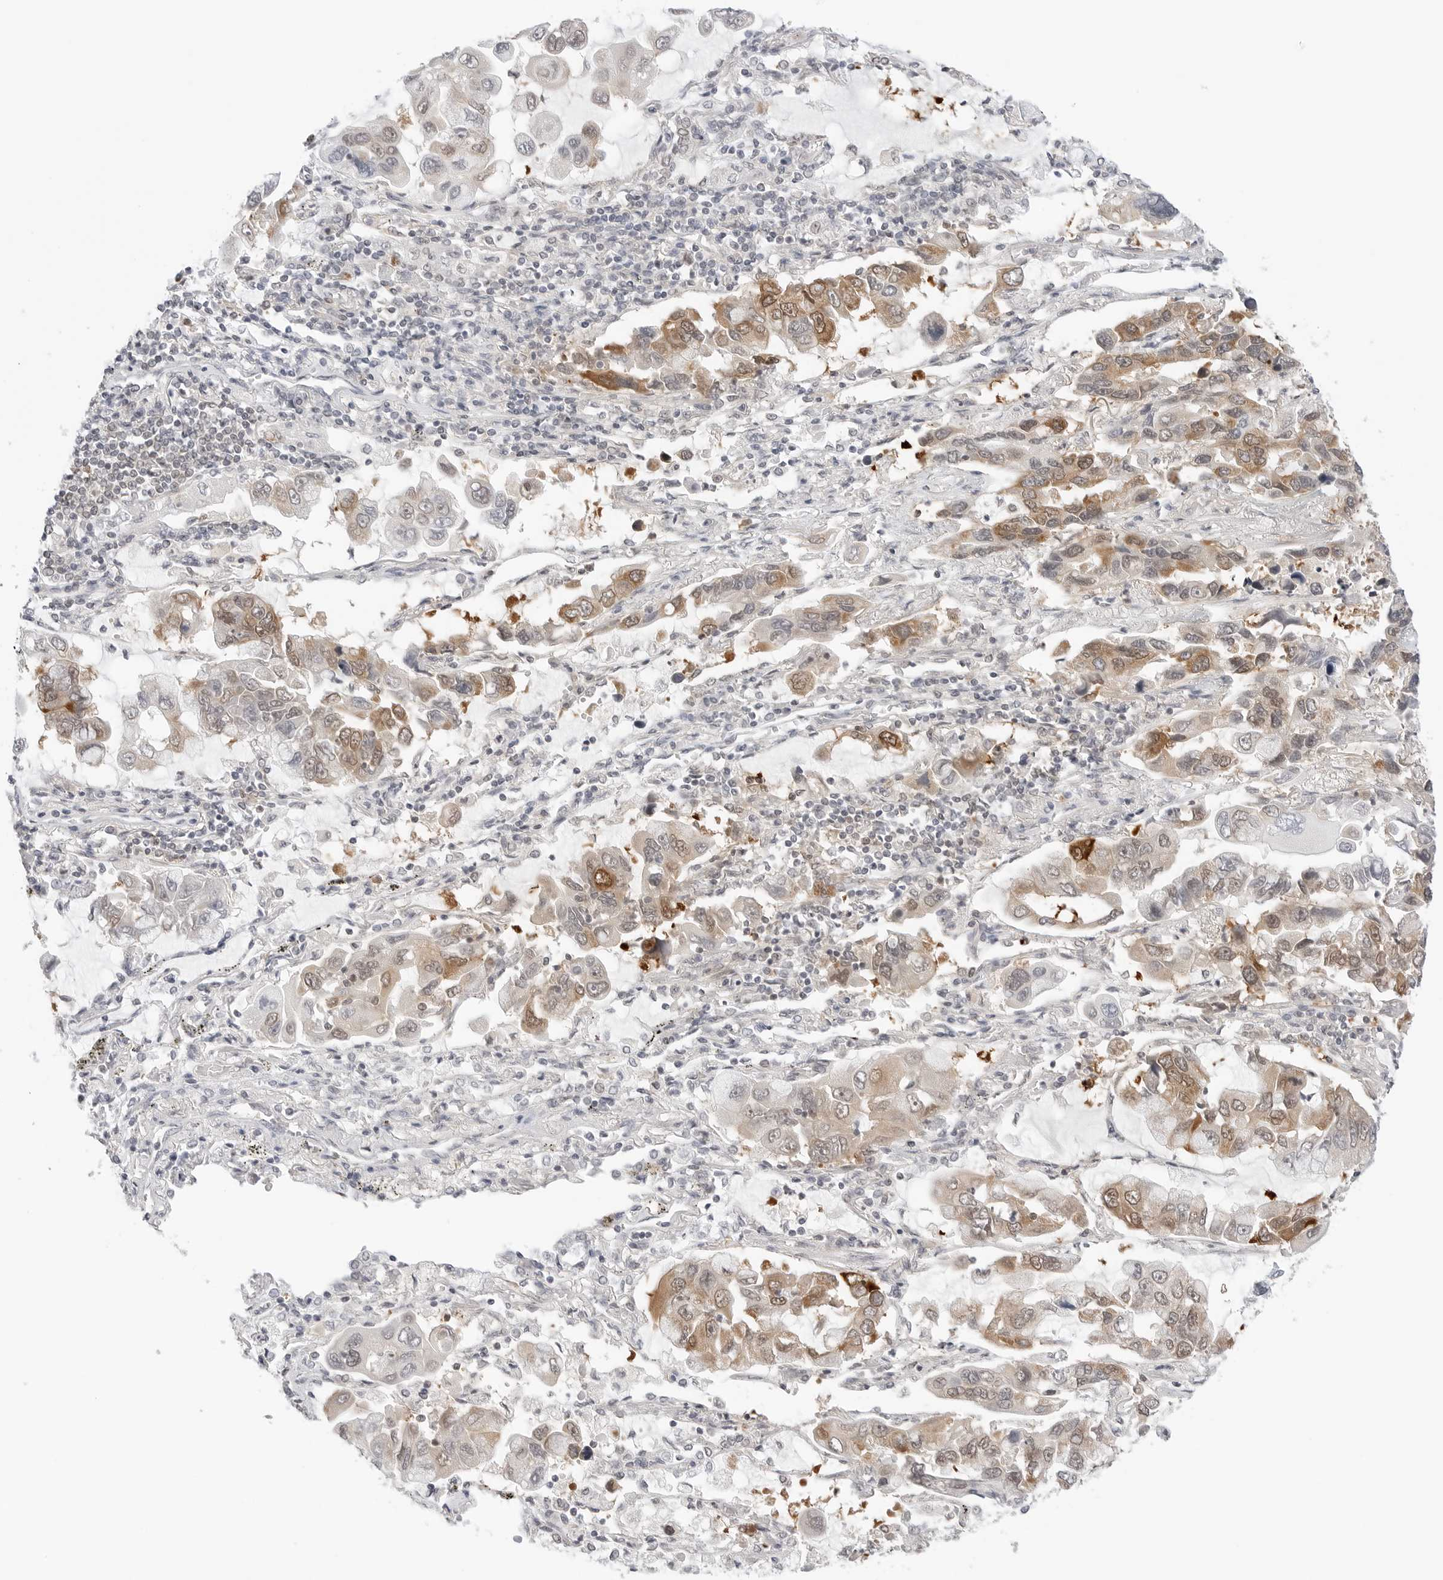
{"staining": {"intensity": "moderate", "quantity": "25%-75%", "location": "cytoplasmic/membranous,nuclear"}, "tissue": "lung cancer", "cell_type": "Tumor cells", "image_type": "cancer", "snomed": [{"axis": "morphology", "description": "Adenocarcinoma, NOS"}, {"axis": "topography", "description": "Lung"}], "caption": "Tumor cells exhibit medium levels of moderate cytoplasmic/membranous and nuclear staining in about 25%-75% of cells in human lung adenocarcinoma. (DAB (3,3'-diaminobenzidine) IHC with brightfield microscopy, high magnification).", "gene": "NUDC", "patient": {"sex": "male", "age": 64}}